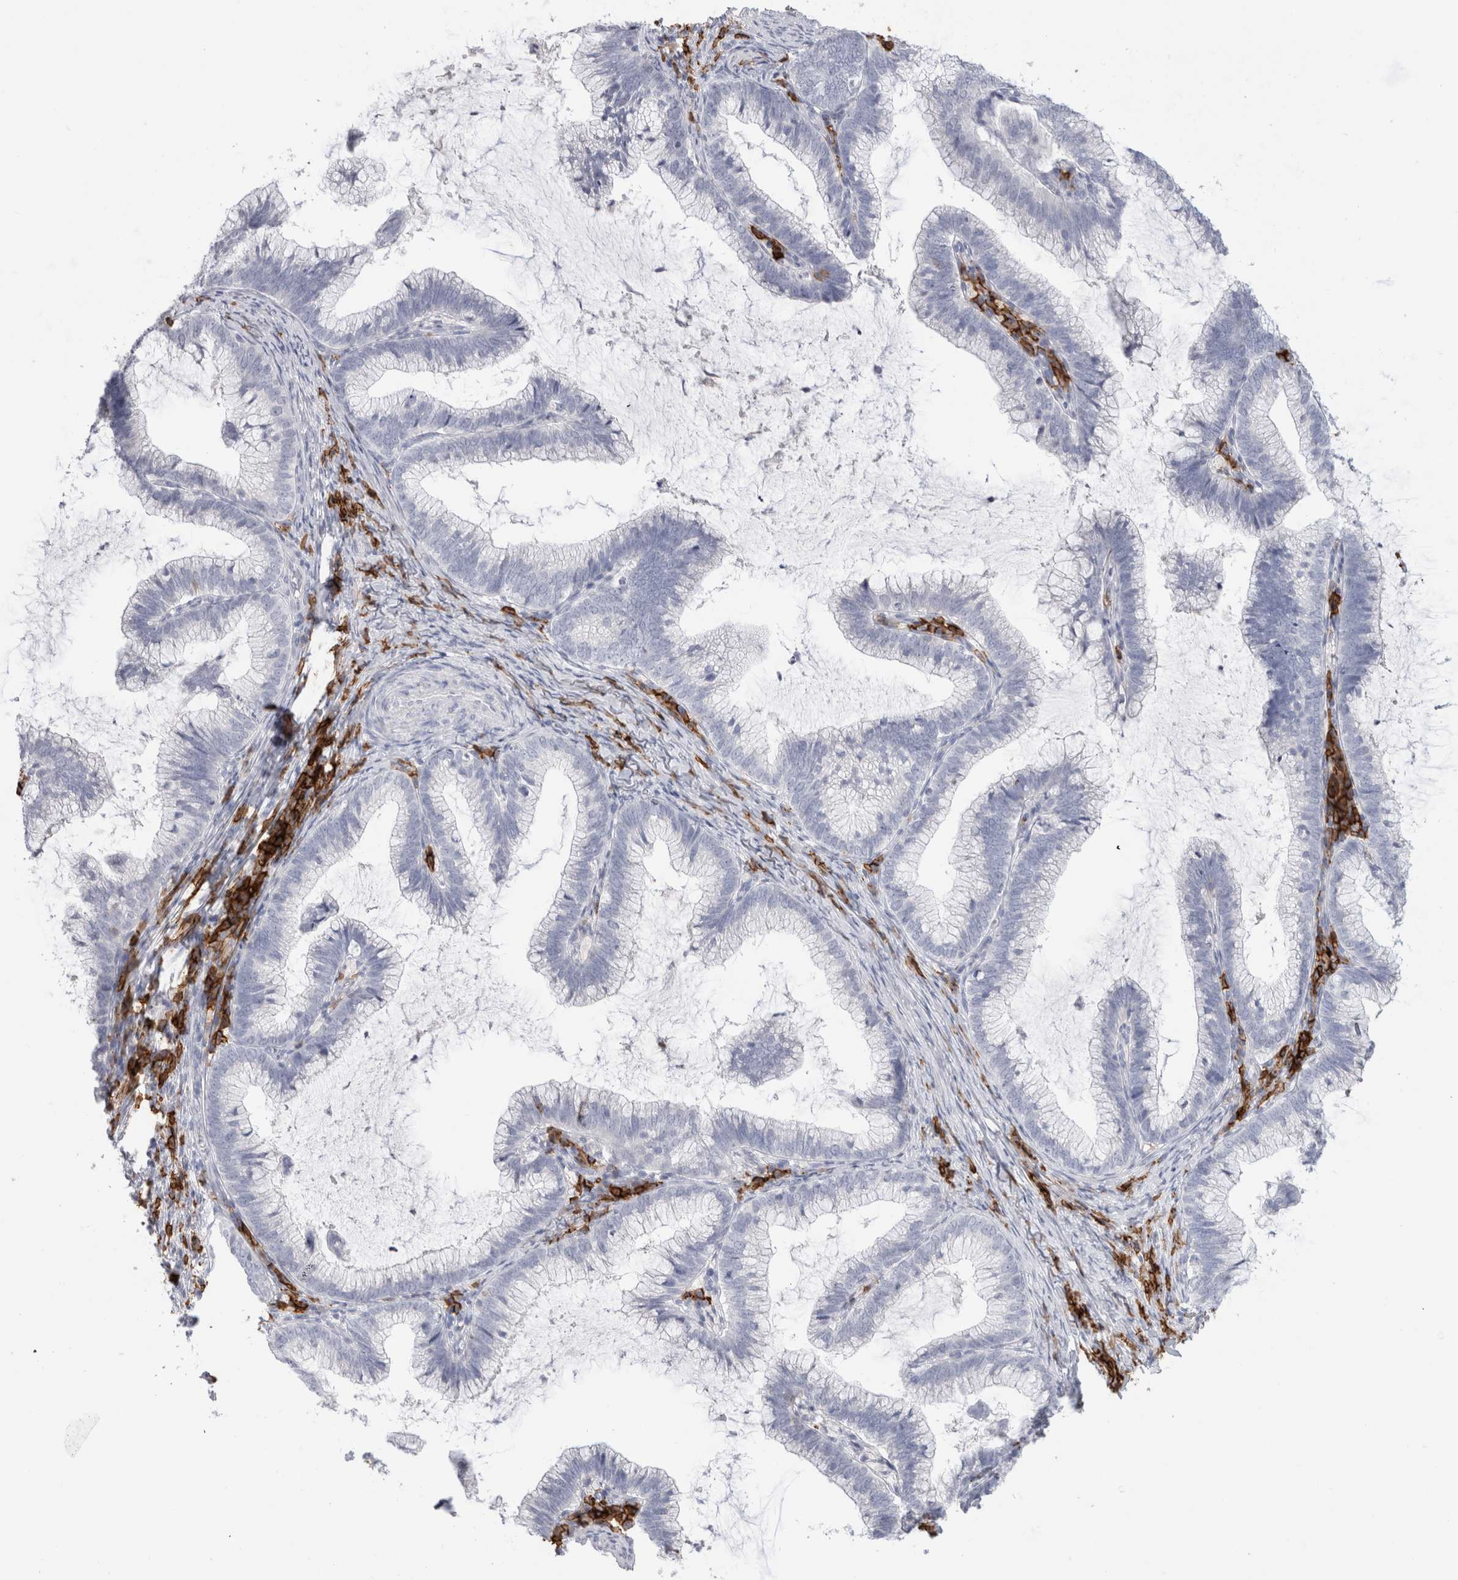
{"staining": {"intensity": "negative", "quantity": "none", "location": "none"}, "tissue": "cervical cancer", "cell_type": "Tumor cells", "image_type": "cancer", "snomed": [{"axis": "morphology", "description": "Adenocarcinoma, NOS"}, {"axis": "topography", "description": "Cervix"}], "caption": "There is no significant staining in tumor cells of adenocarcinoma (cervical).", "gene": "CD38", "patient": {"sex": "female", "age": 36}}